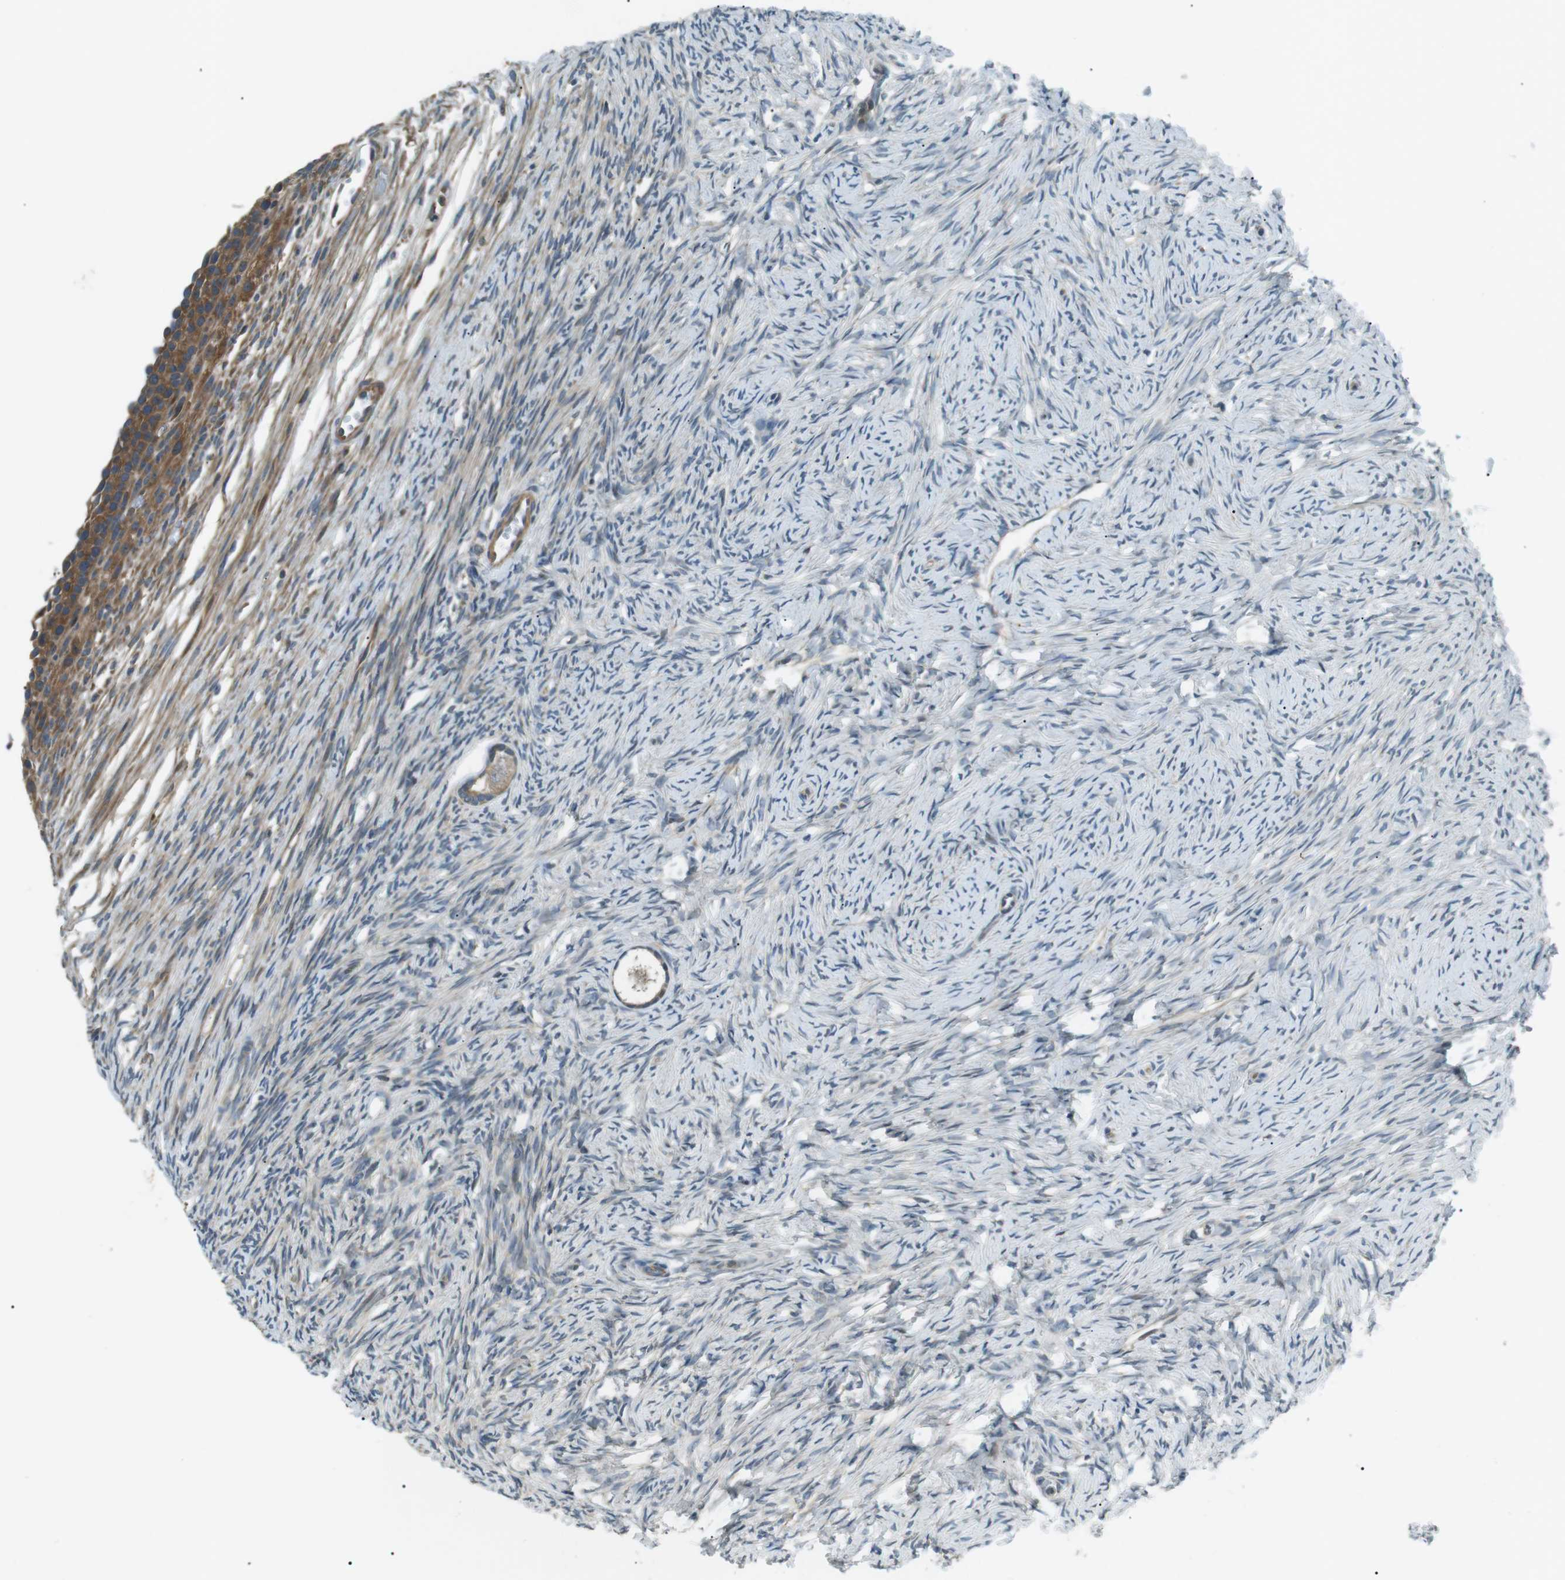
{"staining": {"intensity": "moderate", "quantity": ">75%", "location": "cytoplasmic/membranous"}, "tissue": "ovary", "cell_type": "Follicle cells", "image_type": "normal", "snomed": [{"axis": "morphology", "description": "Normal tissue, NOS"}, {"axis": "topography", "description": "Ovary"}], "caption": "The photomicrograph reveals immunohistochemical staining of normal ovary. There is moderate cytoplasmic/membranous positivity is present in about >75% of follicle cells.", "gene": "TMEM74", "patient": {"sex": "female", "age": 33}}